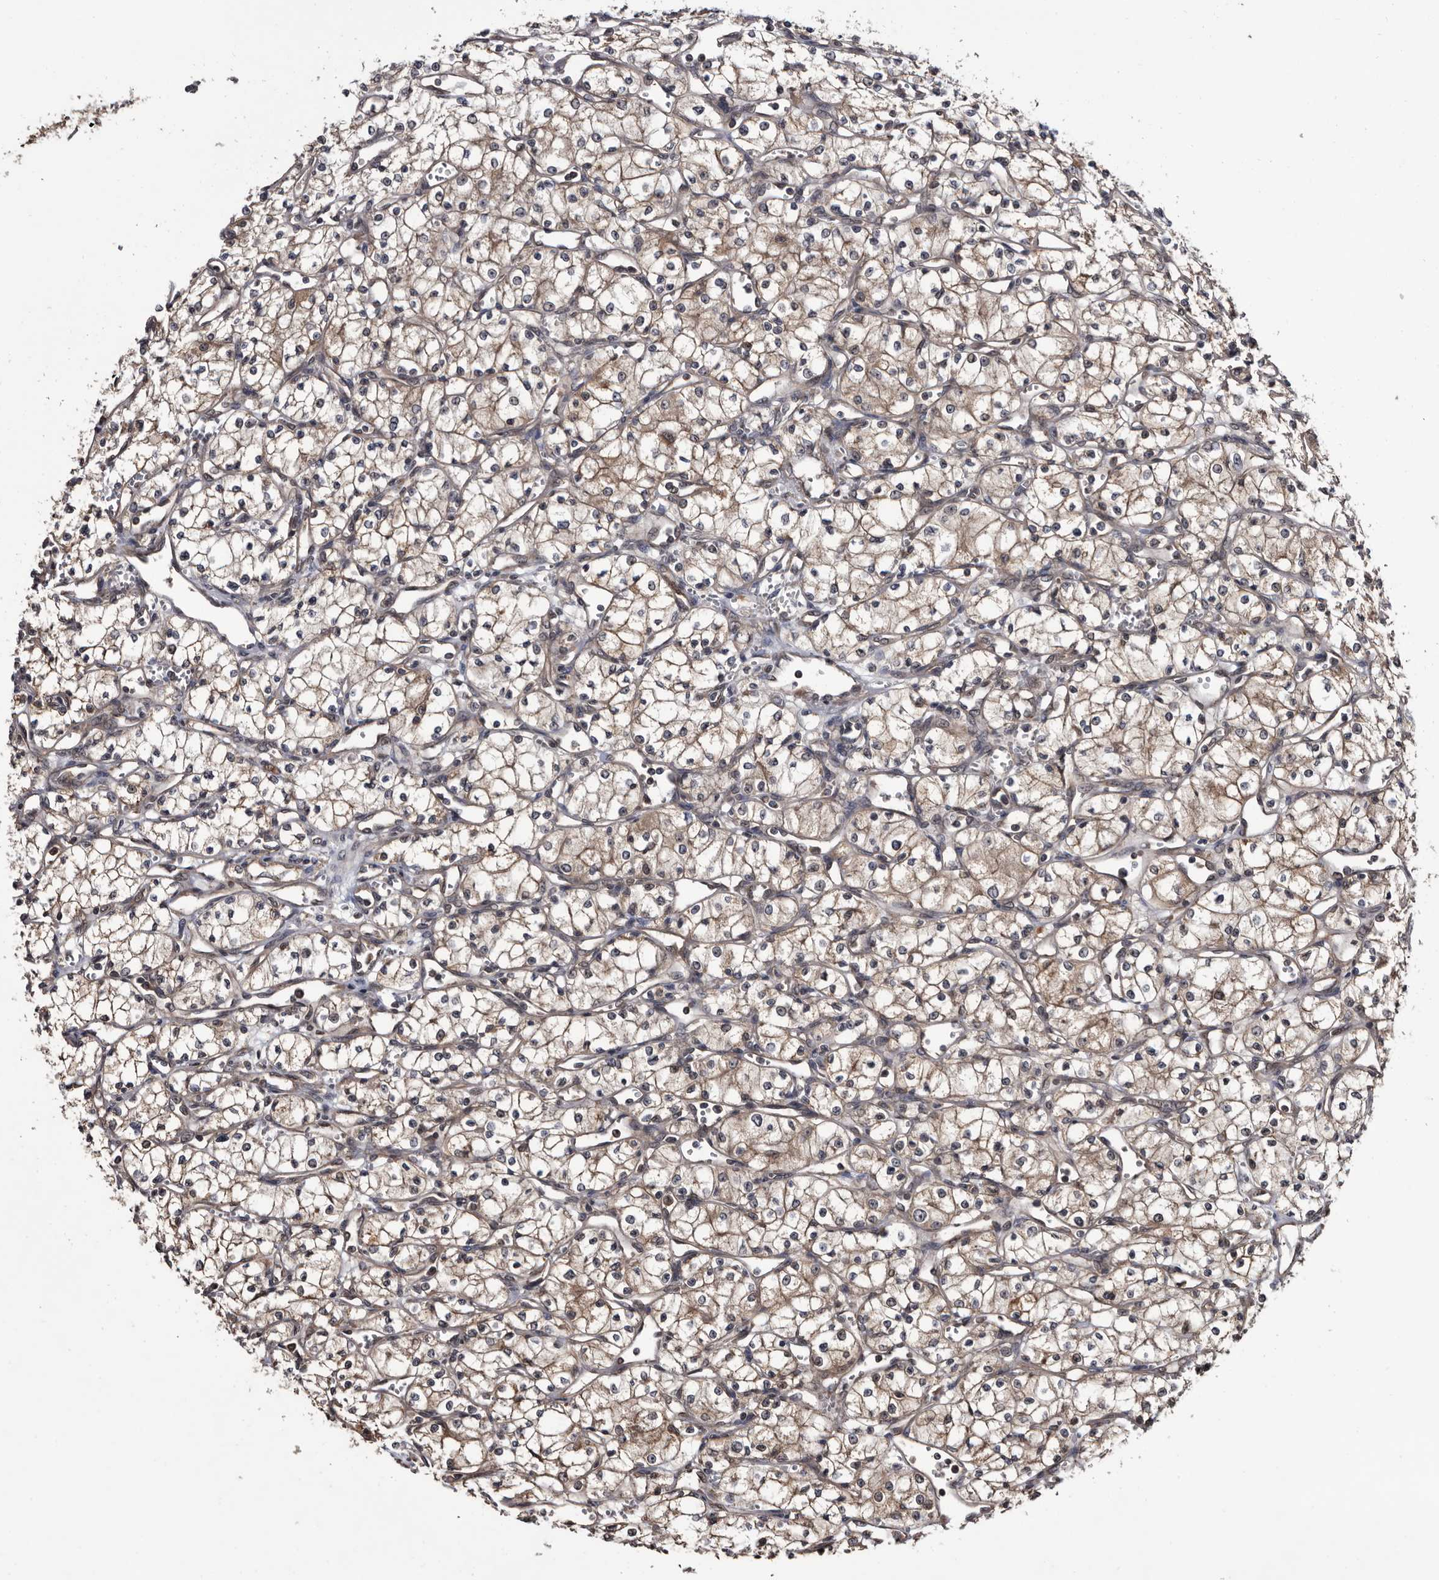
{"staining": {"intensity": "moderate", "quantity": ">75%", "location": "cytoplasmic/membranous"}, "tissue": "renal cancer", "cell_type": "Tumor cells", "image_type": "cancer", "snomed": [{"axis": "morphology", "description": "Adenocarcinoma, NOS"}, {"axis": "topography", "description": "Kidney"}], "caption": "Renal cancer stained for a protein (brown) displays moderate cytoplasmic/membranous positive positivity in approximately >75% of tumor cells.", "gene": "TTI2", "patient": {"sex": "male", "age": 59}}